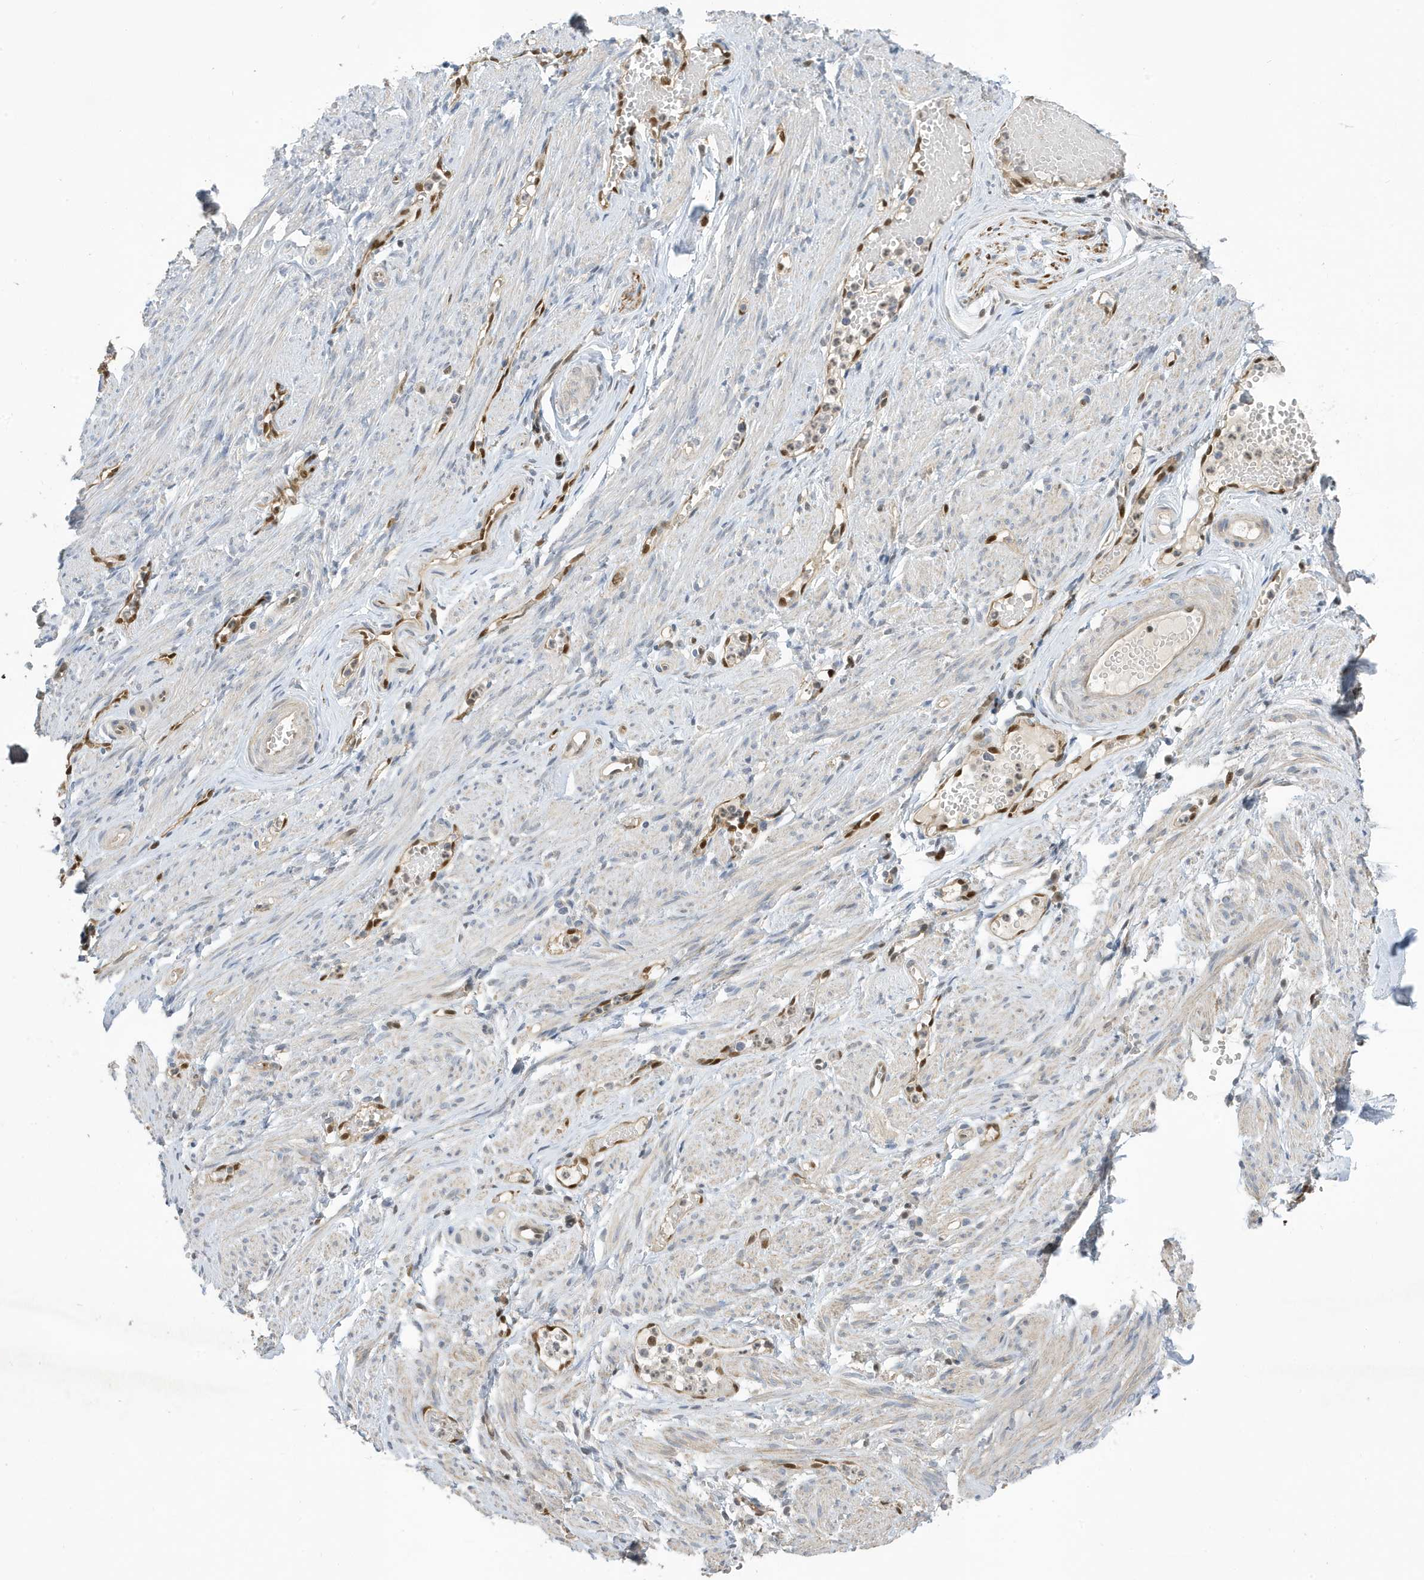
{"staining": {"intensity": "weak", "quantity": ">75%", "location": "nuclear"}, "tissue": "adipose tissue", "cell_type": "Adipocytes", "image_type": "normal", "snomed": [{"axis": "morphology", "description": "Normal tissue, NOS"}, {"axis": "topography", "description": "Smooth muscle"}, {"axis": "topography", "description": "Peripheral nerve tissue"}], "caption": "Immunohistochemical staining of benign adipose tissue reveals low levels of weak nuclear staining in approximately >75% of adipocytes.", "gene": "NCOA7", "patient": {"sex": "female", "age": 39}}